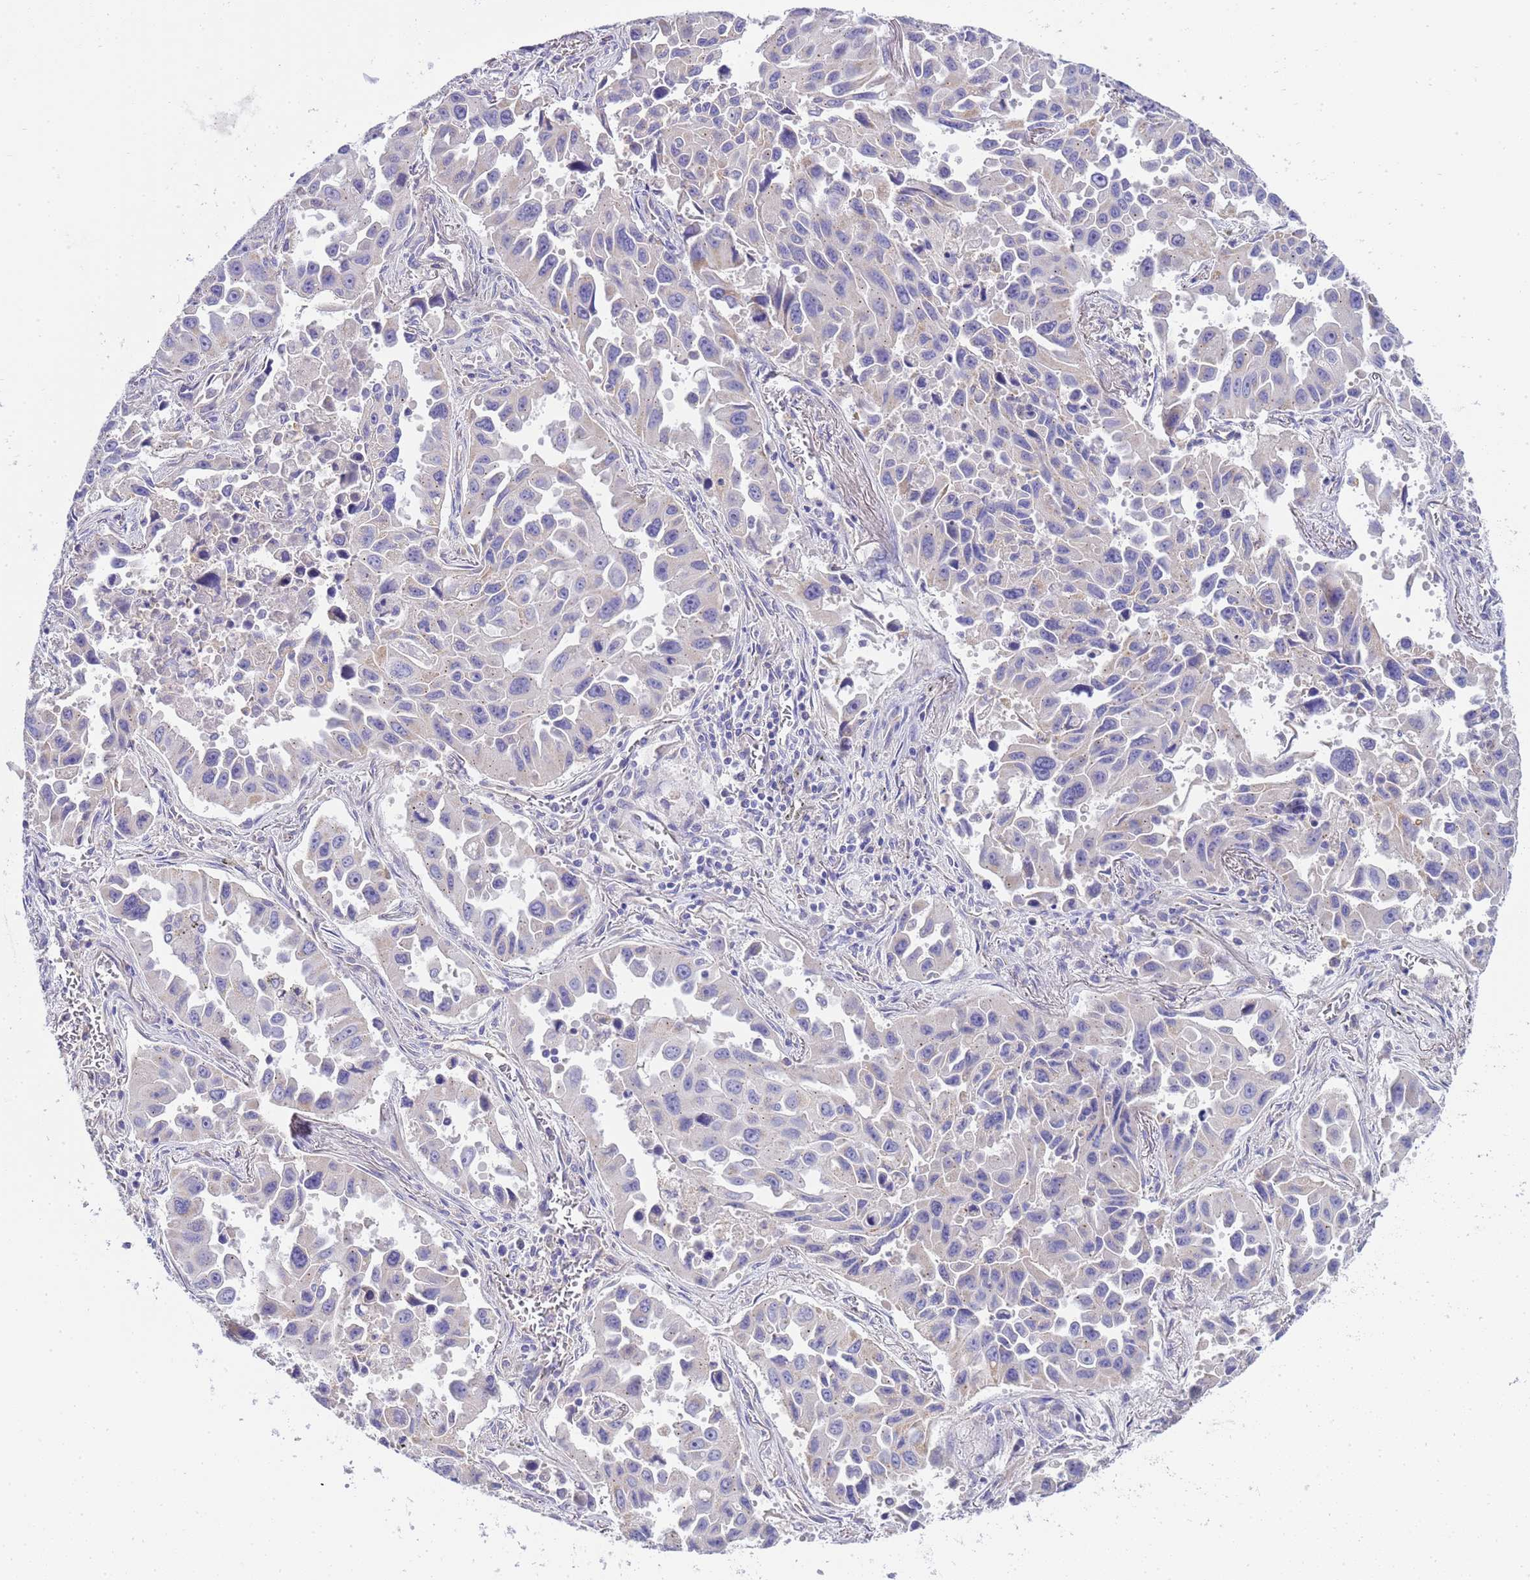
{"staining": {"intensity": "negative", "quantity": "none", "location": "none"}, "tissue": "lung cancer", "cell_type": "Tumor cells", "image_type": "cancer", "snomed": [{"axis": "morphology", "description": "Adenocarcinoma, NOS"}, {"axis": "topography", "description": "Lung"}], "caption": "Immunohistochemistry micrograph of human lung cancer (adenocarcinoma) stained for a protein (brown), which displays no positivity in tumor cells.", "gene": "RIPPLY2", "patient": {"sex": "male", "age": 66}}